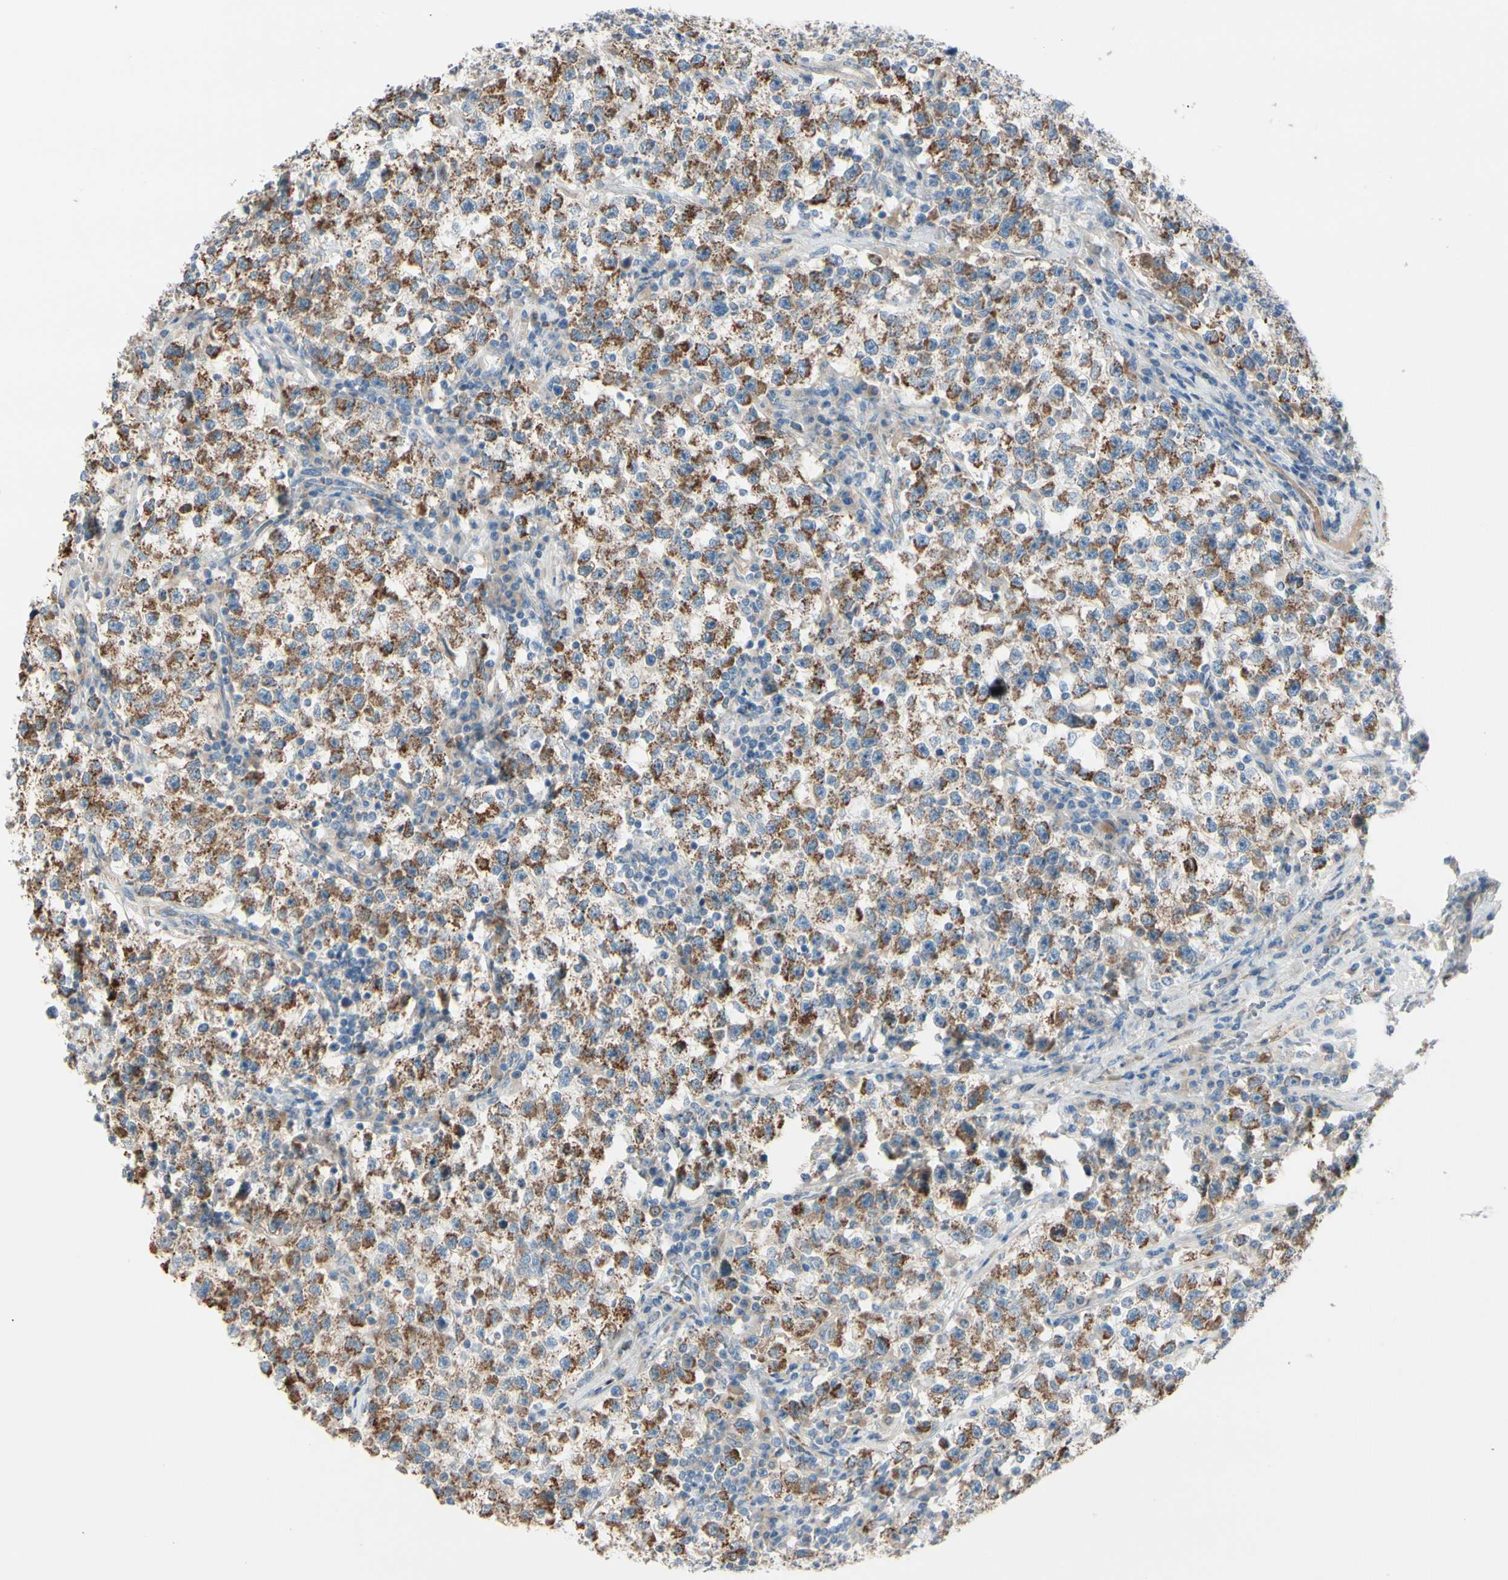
{"staining": {"intensity": "moderate", "quantity": ">75%", "location": "cytoplasmic/membranous"}, "tissue": "testis cancer", "cell_type": "Tumor cells", "image_type": "cancer", "snomed": [{"axis": "morphology", "description": "Seminoma, NOS"}, {"axis": "topography", "description": "Testis"}], "caption": "Approximately >75% of tumor cells in human seminoma (testis) show moderate cytoplasmic/membranous protein expression as visualized by brown immunohistochemical staining.", "gene": "EPHA3", "patient": {"sex": "male", "age": 22}}